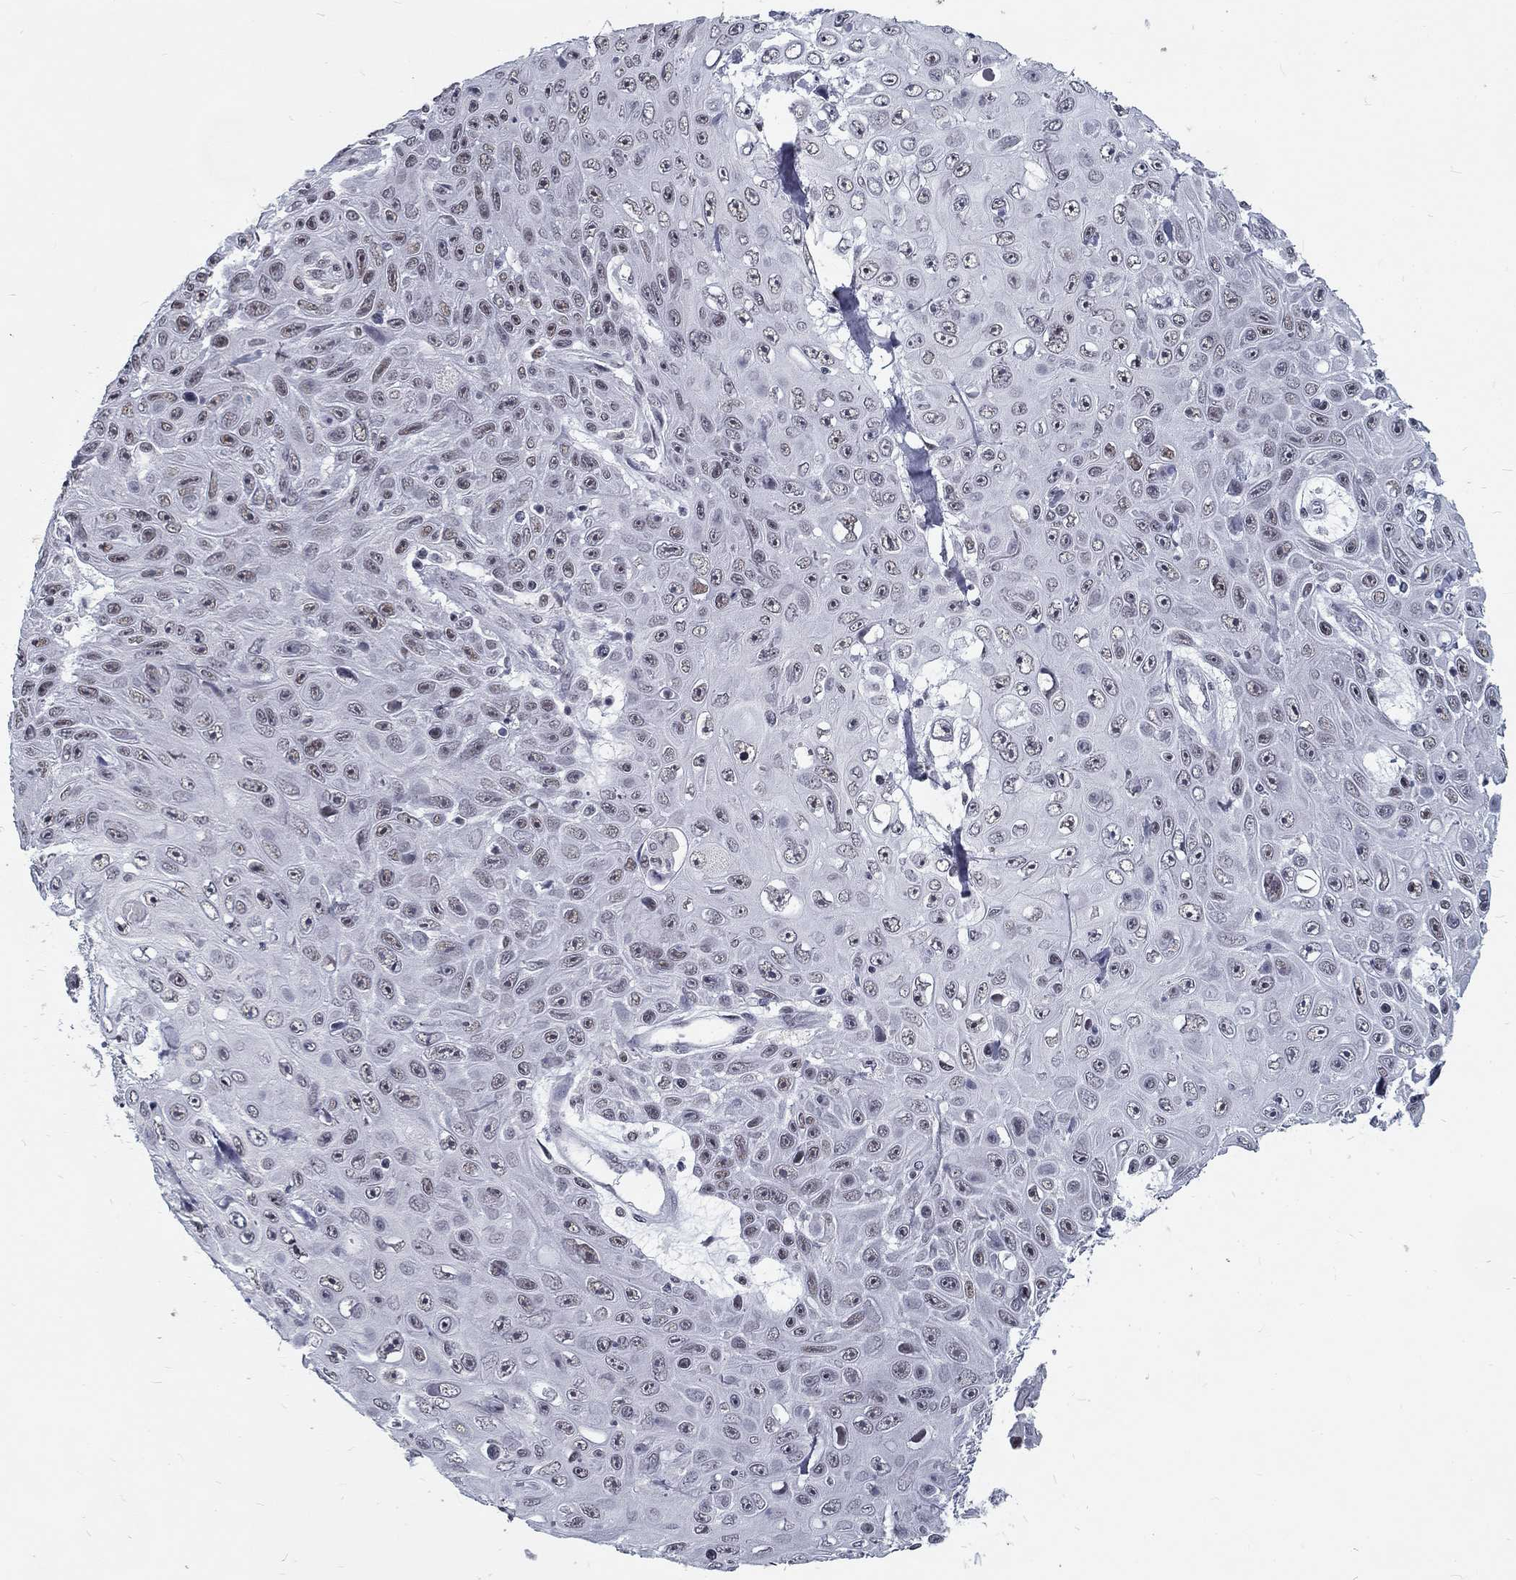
{"staining": {"intensity": "negative", "quantity": "none", "location": "none"}, "tissue": "skin cancer", "cell_type": "Tumor cells", "image_type": "cancer", "snomed": [{"axis": "morphology", "description": "Squamous cell carcinoma, NOS"}, {"axis": "topography", "description": "Skin"}], "caption": "Protein analysis of skin squamous cell carcinoma displays no significant positivity in tumor cells.", "gene": "SNORC", "patient": {"sex": "male", "age": 82}}